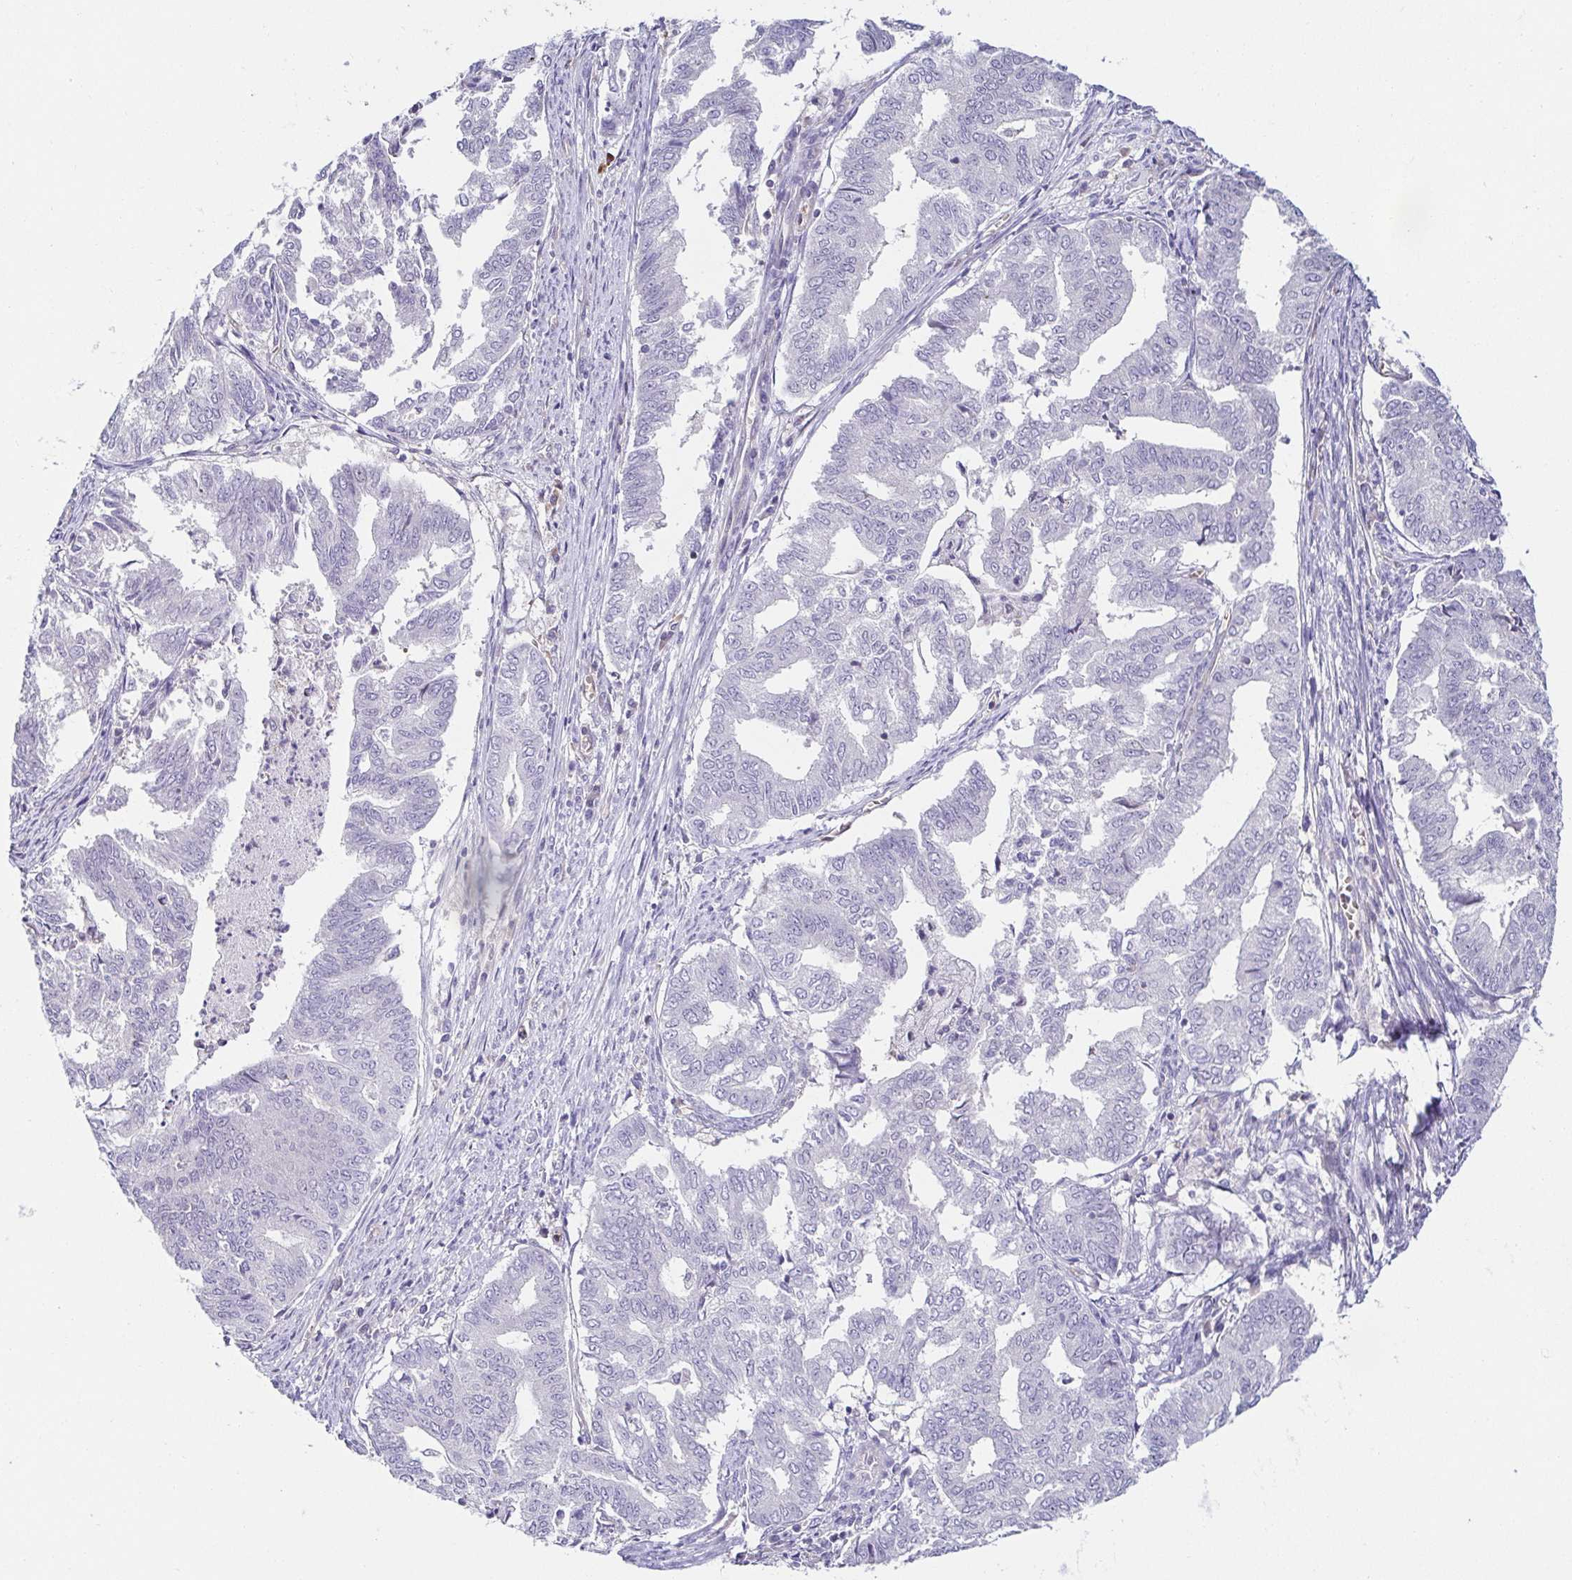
{"staining": {"intensity": "negative", "quantity": "none", "location": "none"}, "tissue": "endometrial cancer", "cell_type": "Tumor cells", "image_type": "cancer", "snomed": [{"axis": "morphology", "description": "Adenocarcinoma, NOS"}, {"axis": "topography", "description": "Endometrium"}], "caption": "There is no significant staining in tumor cells of endometrial adenocarcinoma.", "gene": "FAM162B", "patient": {"sex": "female", "age": 79}}